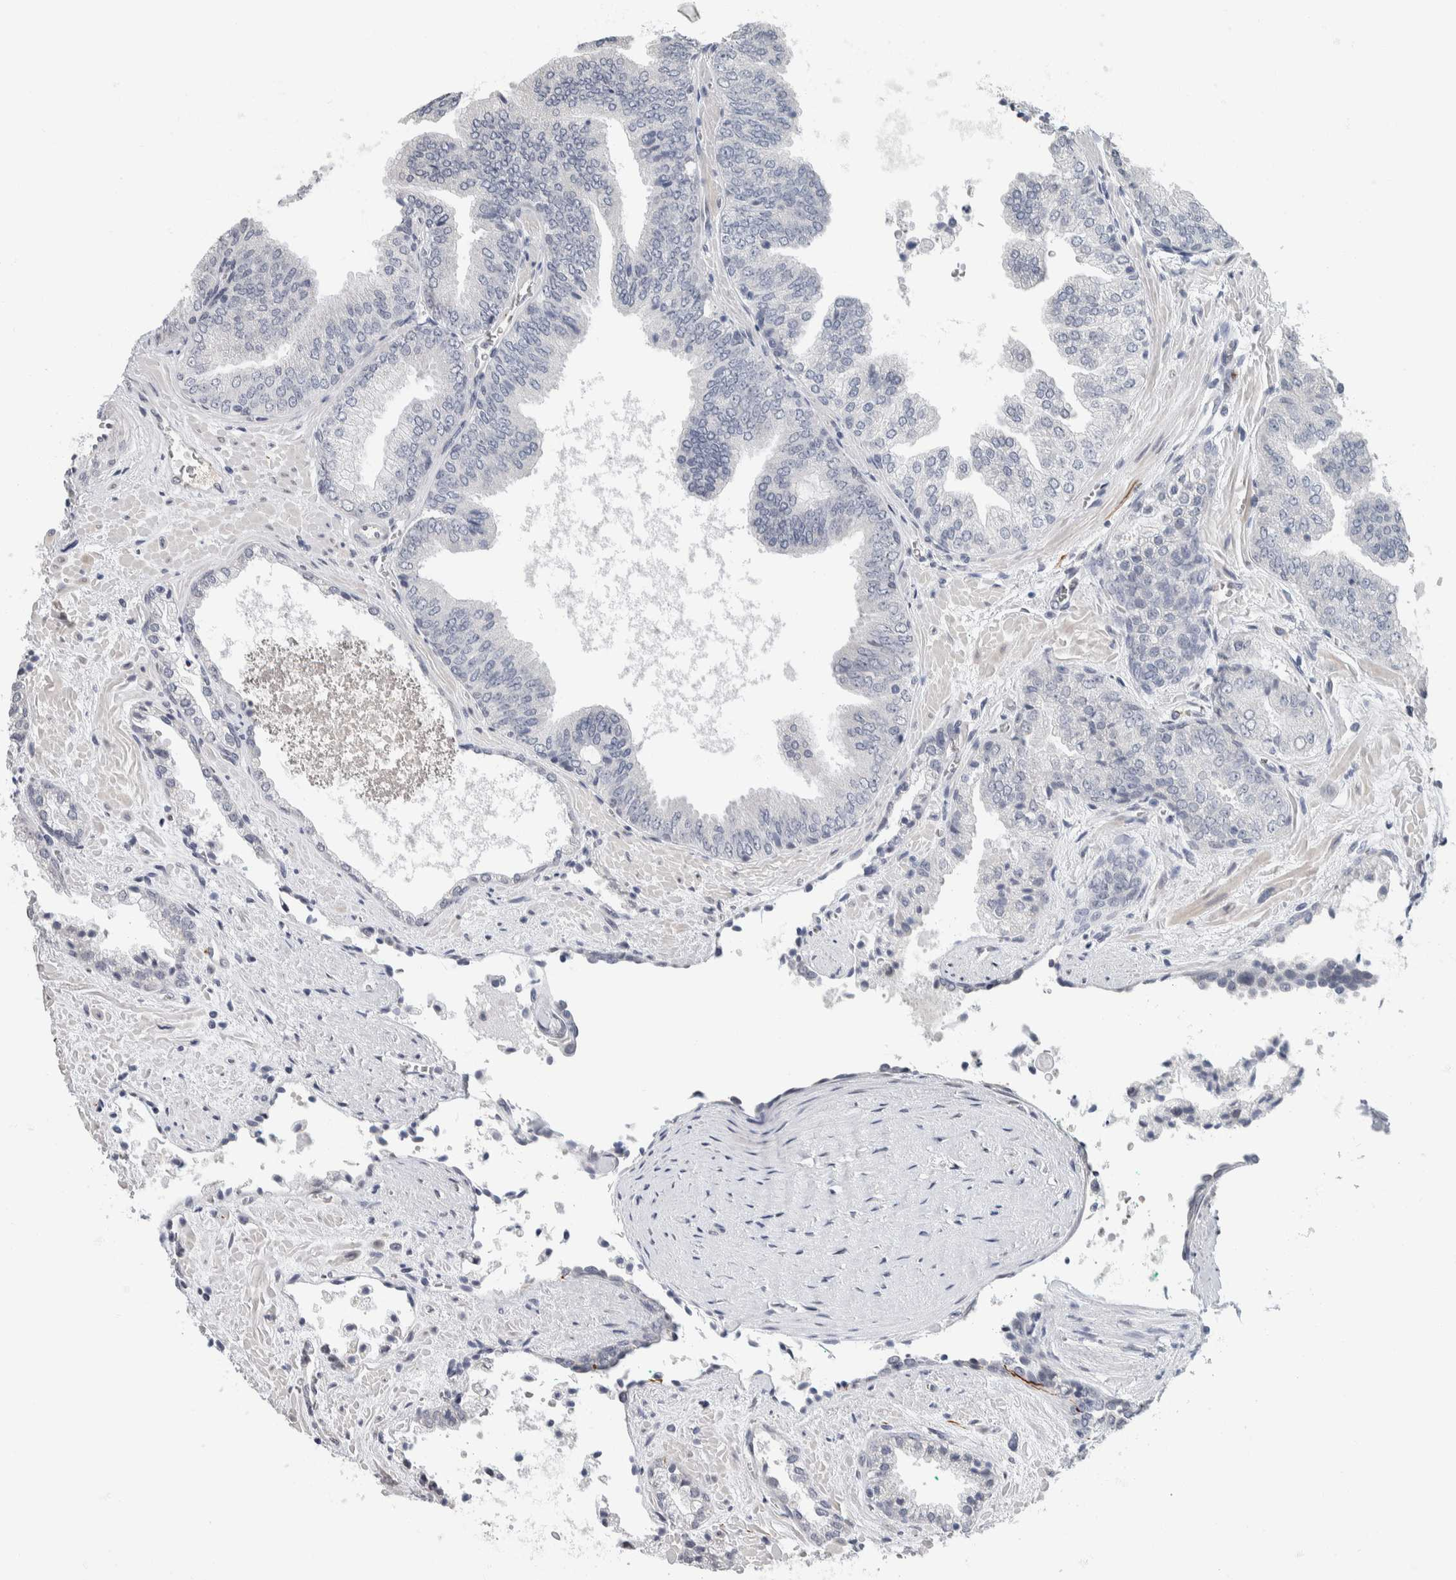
{"staining": {"intensity": "negative", "quantity": "none", "location": "none"}, "tissue": "prostate cancer", "cell_type": "Tumor cells", "image_type": "cancer", "snomed": [{"axis": "morphology", "description": "Adenocarcinoma, Low grade"}, {"axis": "topography", "description": "Prostate"}], "caption": "This photomicrograph is of prostate low-grade adenocarcinoma stained with immunohistochemistry (IHC) to label a protein in brown with the nuclei are counter-stained blue. There is no expression in tumor cells. (DAB (3,3'-diaminobenzidine) immunohistochemistry (IHC) with hematoxylin counter stain).", "gene": "NEFM", "patient": {"sex": "male", "age": 71}}